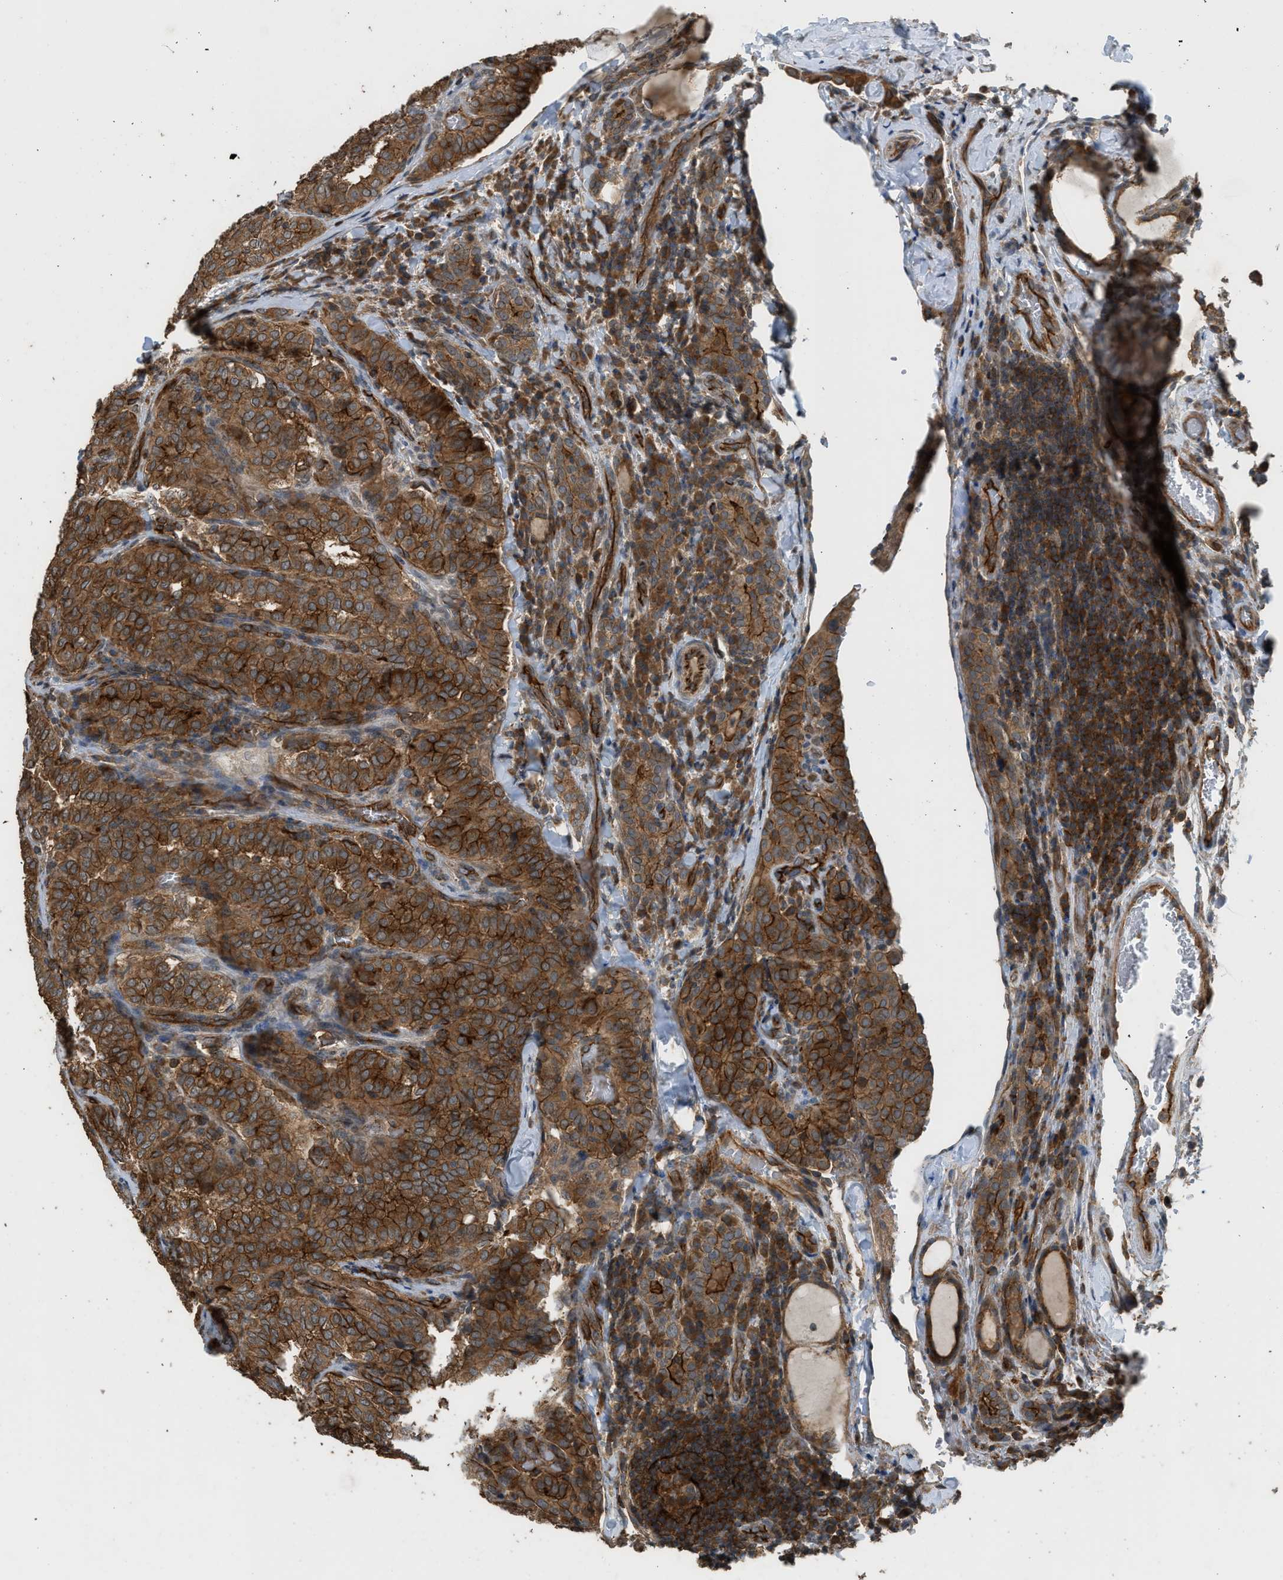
{"staining": {"intensity": "strong", "quantity": ">75%", "location": "cytoplasmic/membranous"}, "tissue": "thyroid cancer", "cell_type": "Tumor cells", "image_type": "cancer", "snomed": [{"axis": "morphology", "description": "Normal tissue, NOS"}, {"axis": "morphology", "description": "Papillary adenocarcinoma, NOS"}, {"axis": "topography", "description": "Thyroid gland"}], "caption": "Strong cytoplasmic/membranous positivity for a protein is seen in about >75% of tumor cells of thyroid papillary adenocarcinoma using immunohistochemistry.", "gene": "HIP1R", "patient": {"sex": "female", "age": 30}}